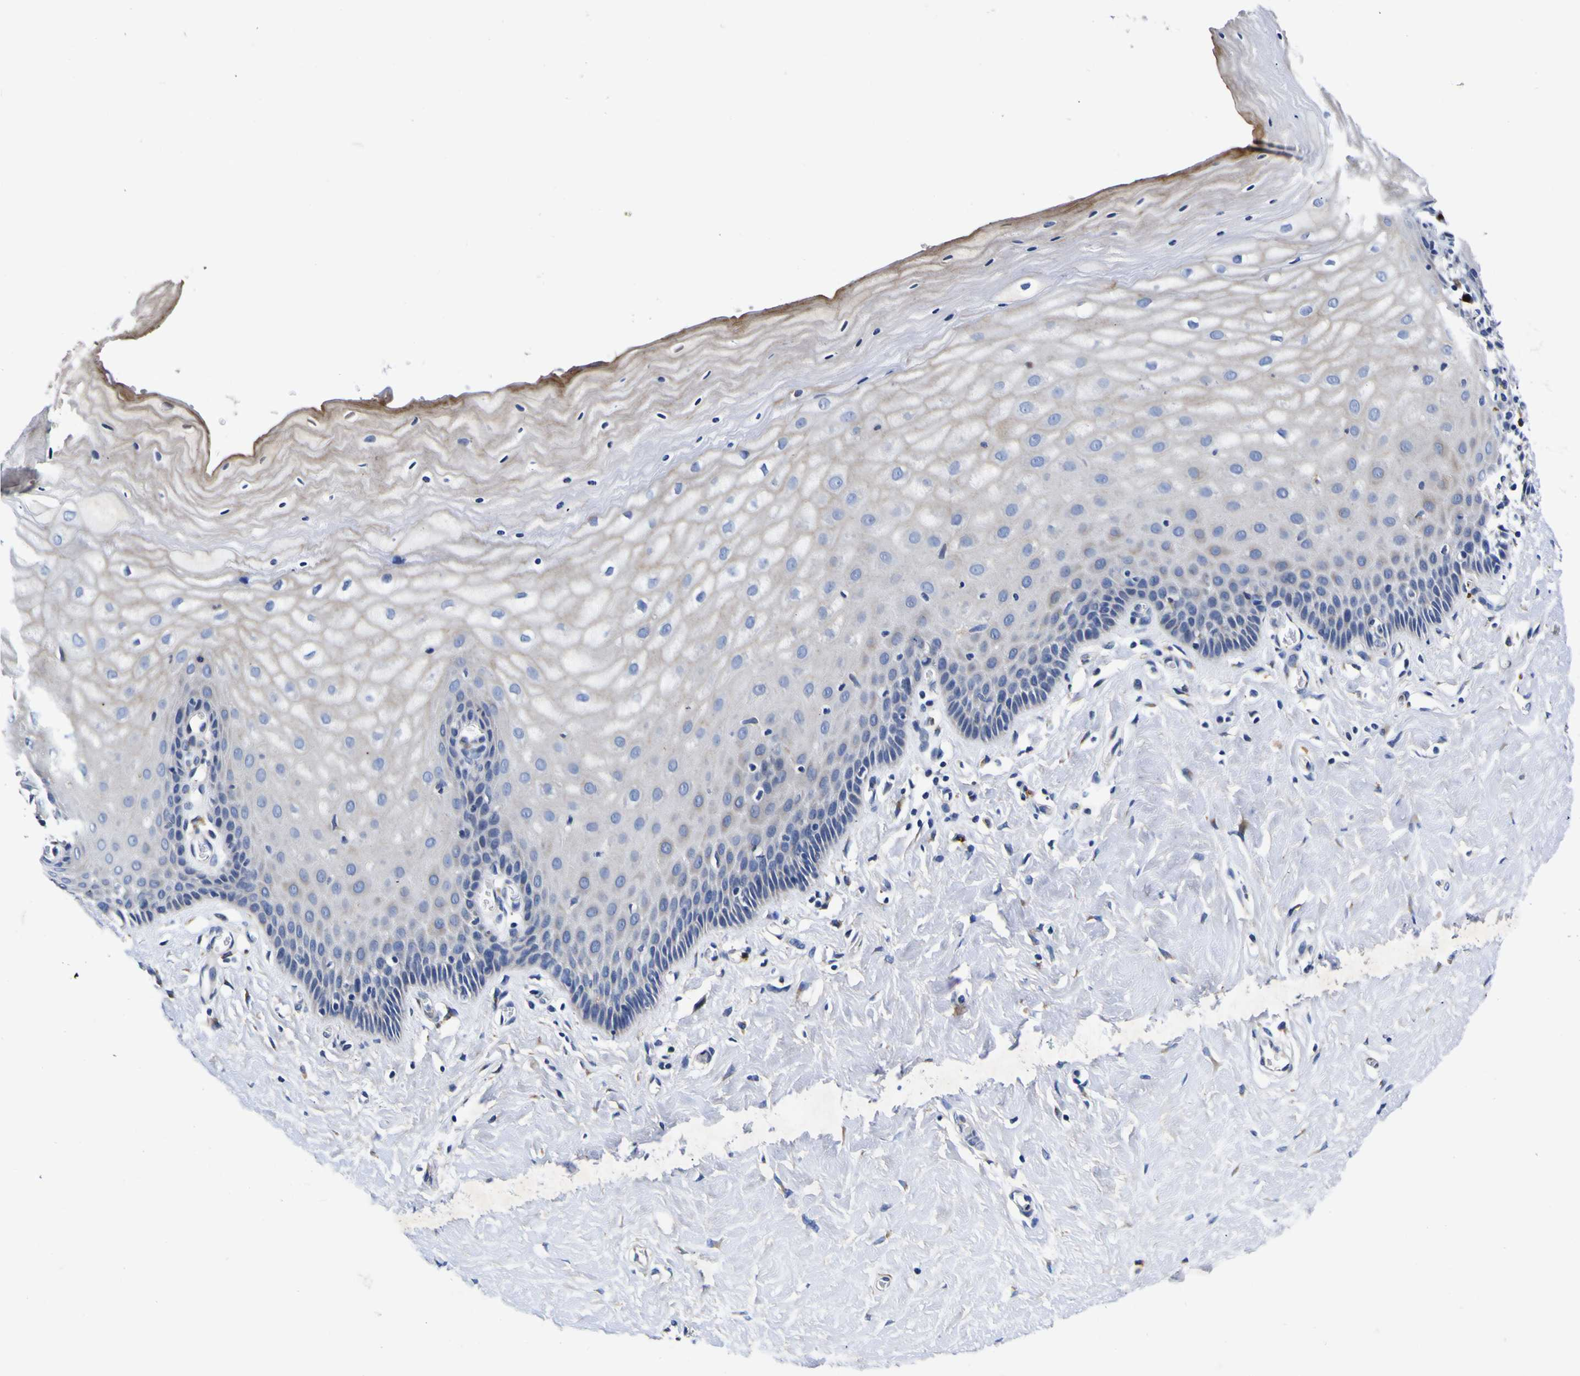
{"staining": {"intensity": "moderate", "quantity": ">75%", "location": "cytoplasmic/membranous"}, "tissue": "cervix", "cell_type": "Glandular cells", "image_type": "normal", "snomed": [{"axis": "morphology", "description": "Normal tissue, NOS"}, {"axis": "topography", "description": "Cervix"}], "caption": "An image showing moderate cytoplasmic/membranous expression in about >75% of glandular cells in benign cervix, as visualized by brown immunohistochemical staining.", "gene": "COA1", "patient": {"sex": "female", "age": 54}}